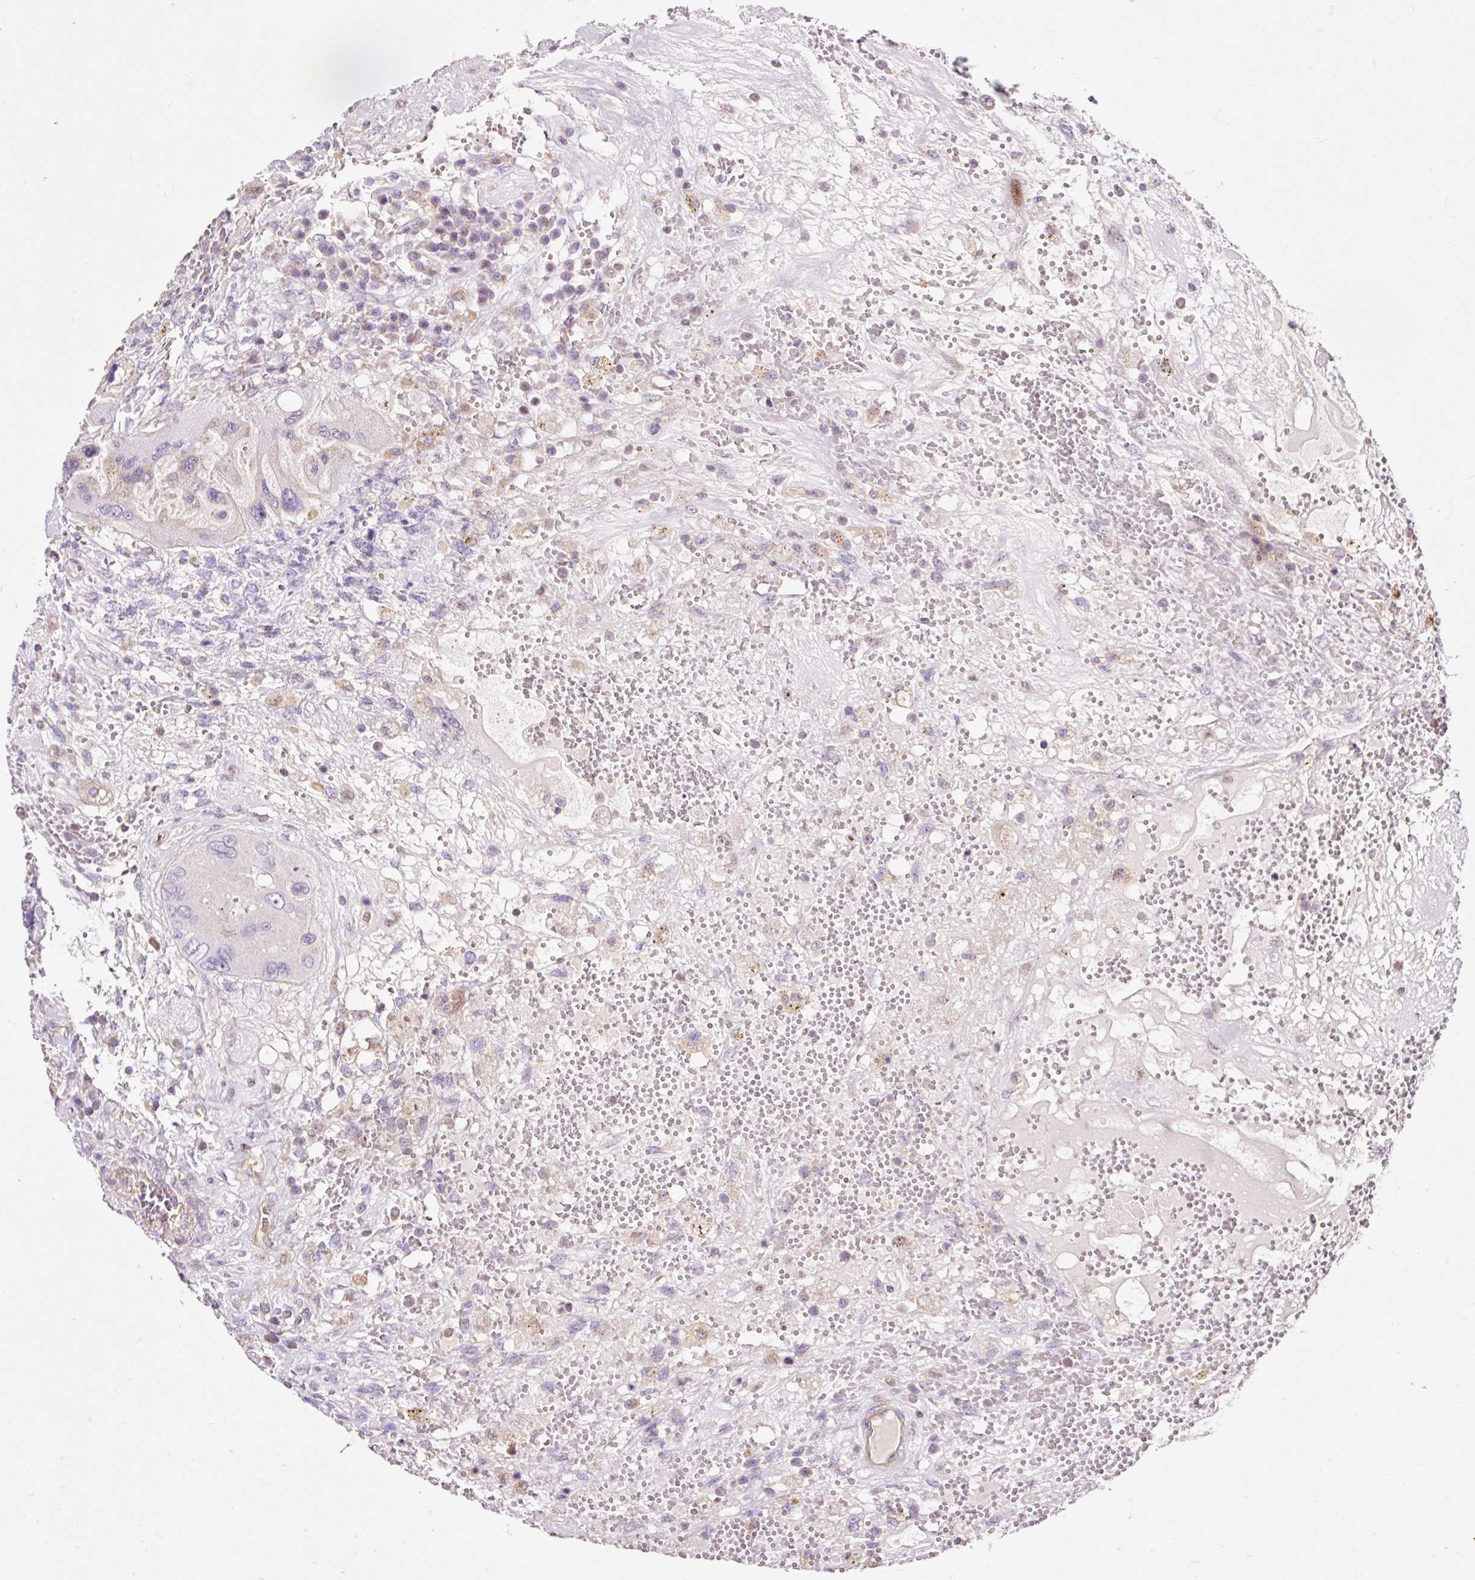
{"staining": {"intensity": "moderate", "quantity": "<25%", "location": "nuclear"}, "tissue": "testis cancer", "cell_type": "Tumor cells", "image_type": "cancer", "snomed": [{"axis": "morphology", "description": "Carcinoma, Embryonal, NOS"}, {"axis": "topography", "description": "Testis"}], "caption": "Embryonal carcinoma (testis) stained with a protein marker exhibits moderate staining in tumor cells.", "gene": "BOLA3", "patient": {"sex": "male", "age": 26}}